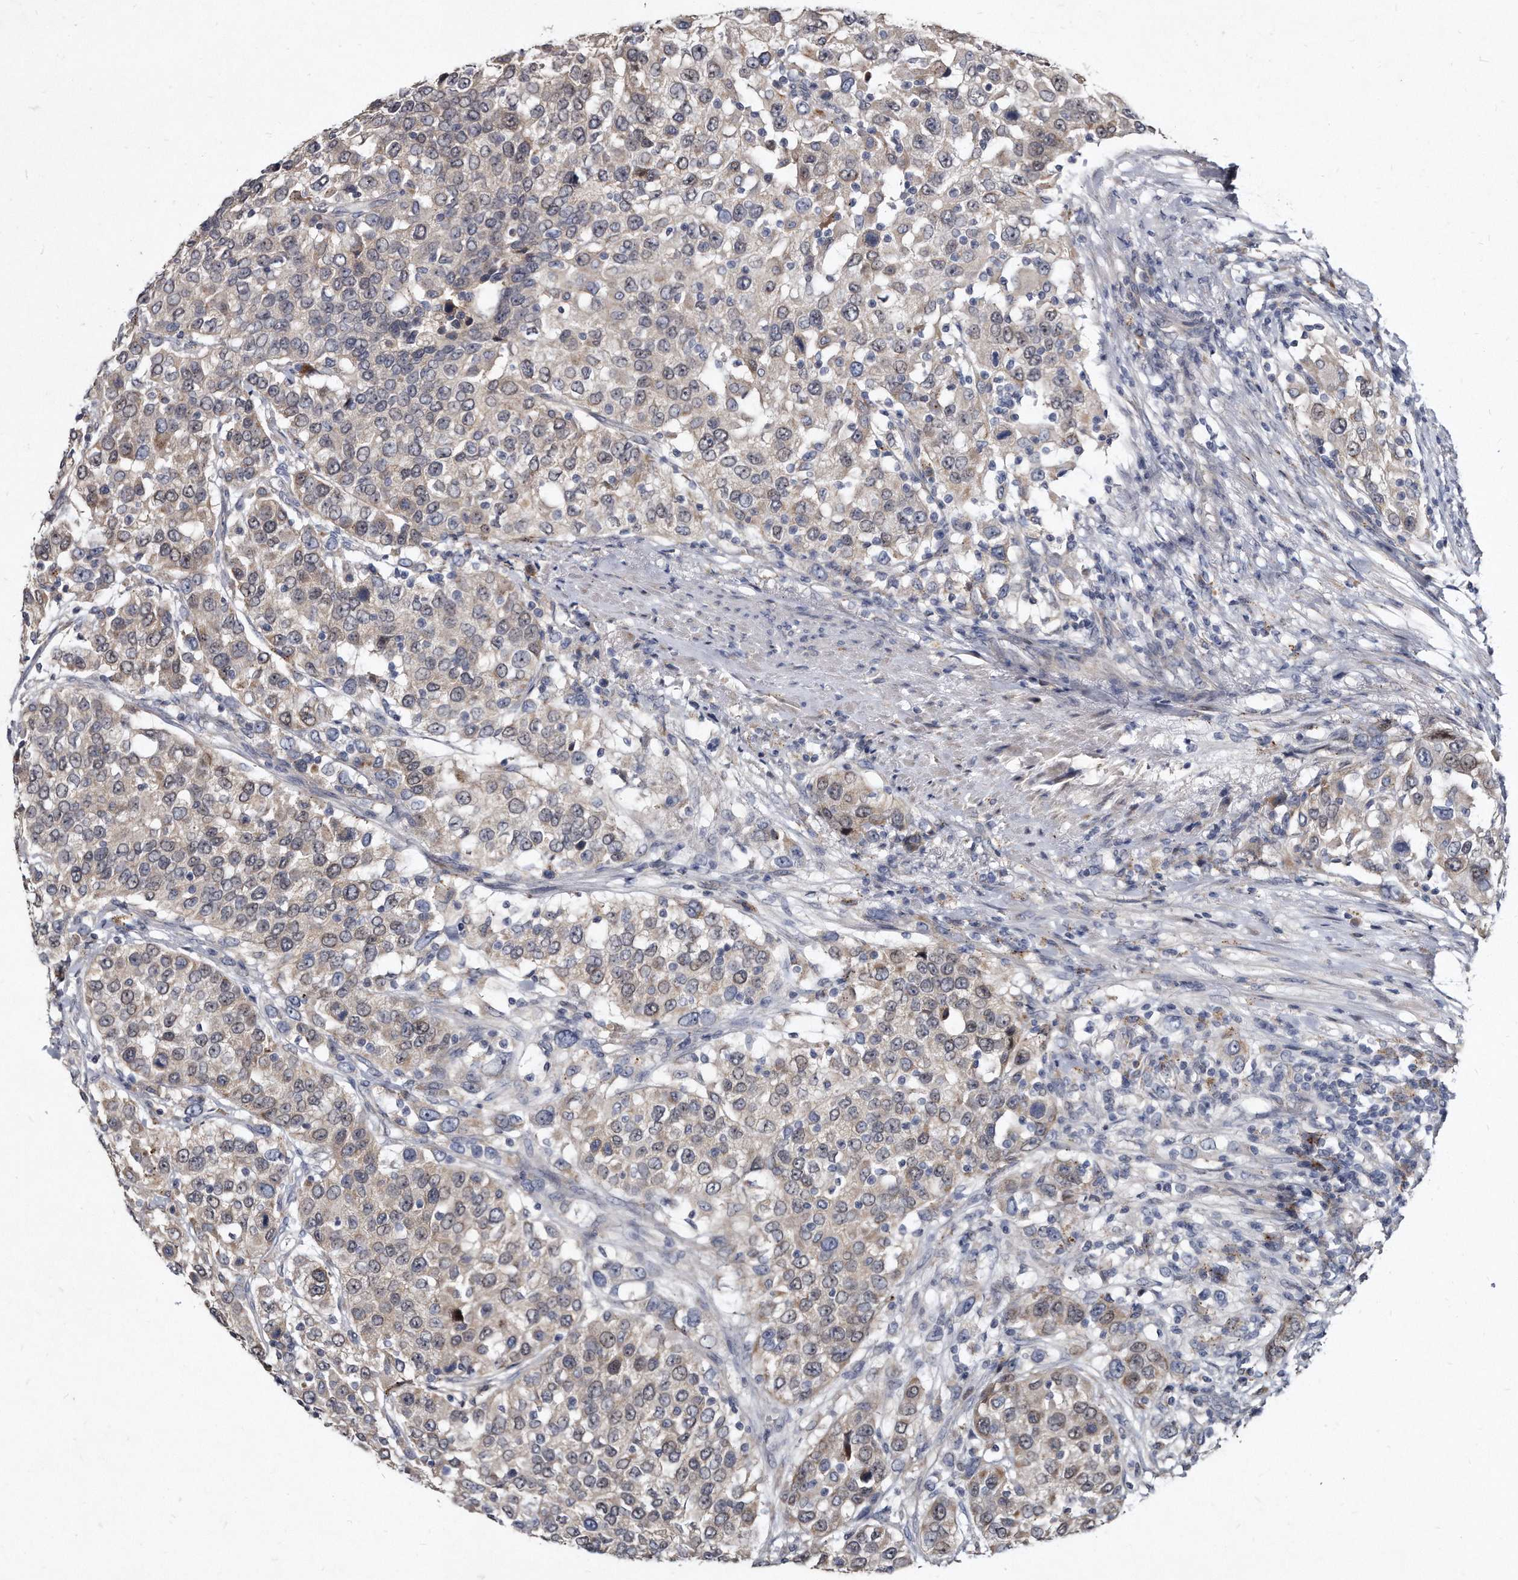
{"staining": {"intensity": "weak", "quantity": "<25%", "location": "cytoplasmic/membranous"}, "tissue": "urothelial cancer", "cell_type": "Tumor cells", "image_type": "cancer", "snomed": [{"axis": "morphology", "description": "Urothelial carcinoma, High grade"}, {"axis": "topography", "description": "Urinary bladder"}], "caption": "Immunohistochemistry image of neoplastic tissue: human urothelial cancer stained with DAB reveals no significant protein expression in tumor cells.", "gene": "KLHDC3", "patient": {"sex": "female", "age": 80}}